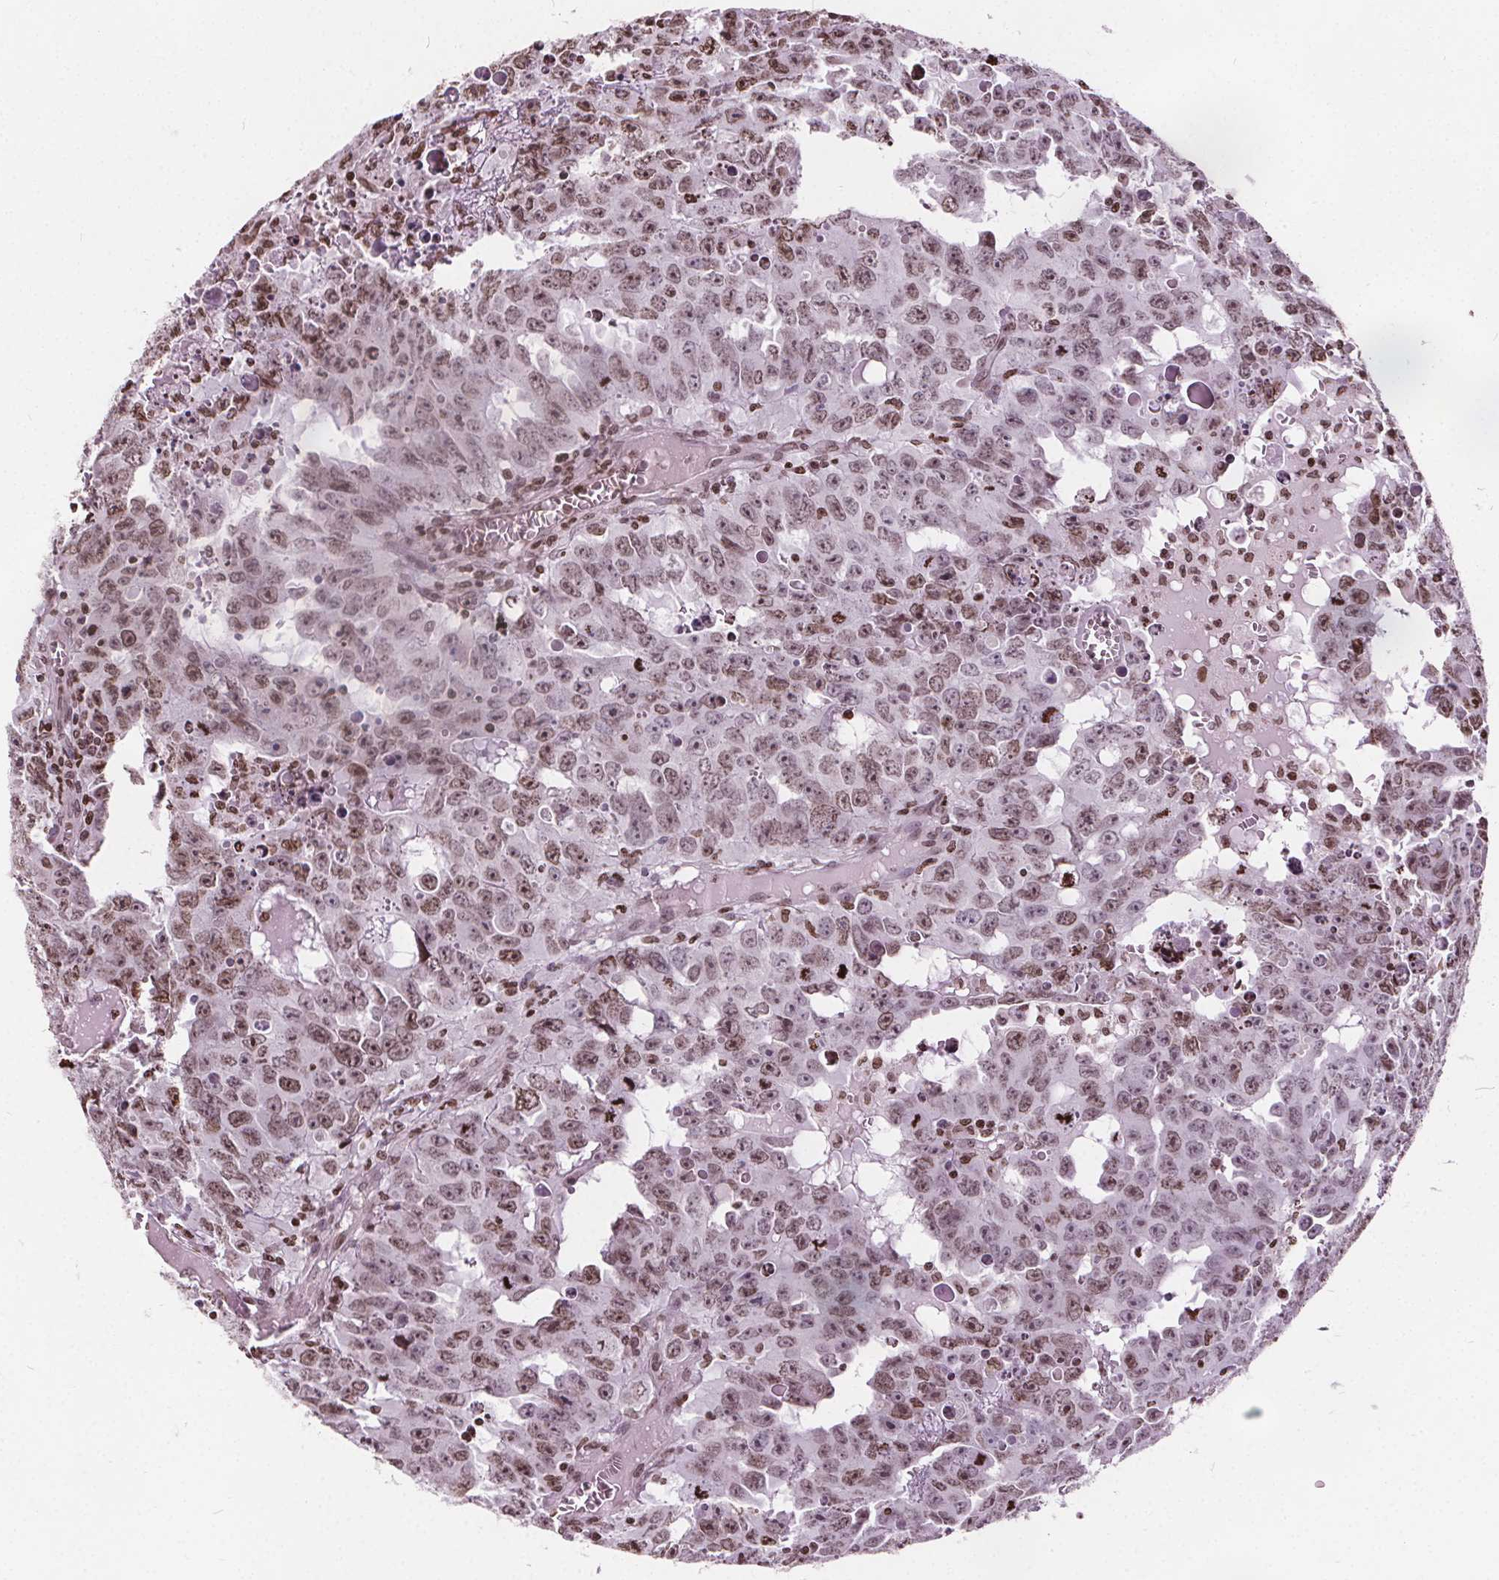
{"staining": {"intensity": "moderate", "quantity": ">75%", "location": "nuclear"}, "tissue": "testis cancer", "cell_type": "Tumor cells", "image_type": "cancer", "snomed": [{"axis": "morphology", "description": "Carcinoma, Embryonal, NOS"}, {"axis": "topography", "description": "Testis"}], "caption": "The micrograph demonstrates a brown stain indicating the presence of a protein in the nuclear of tumor cells in testis cancer.", "gene": "ISLR2", "patient": {"sex": "male", "age": 22}}